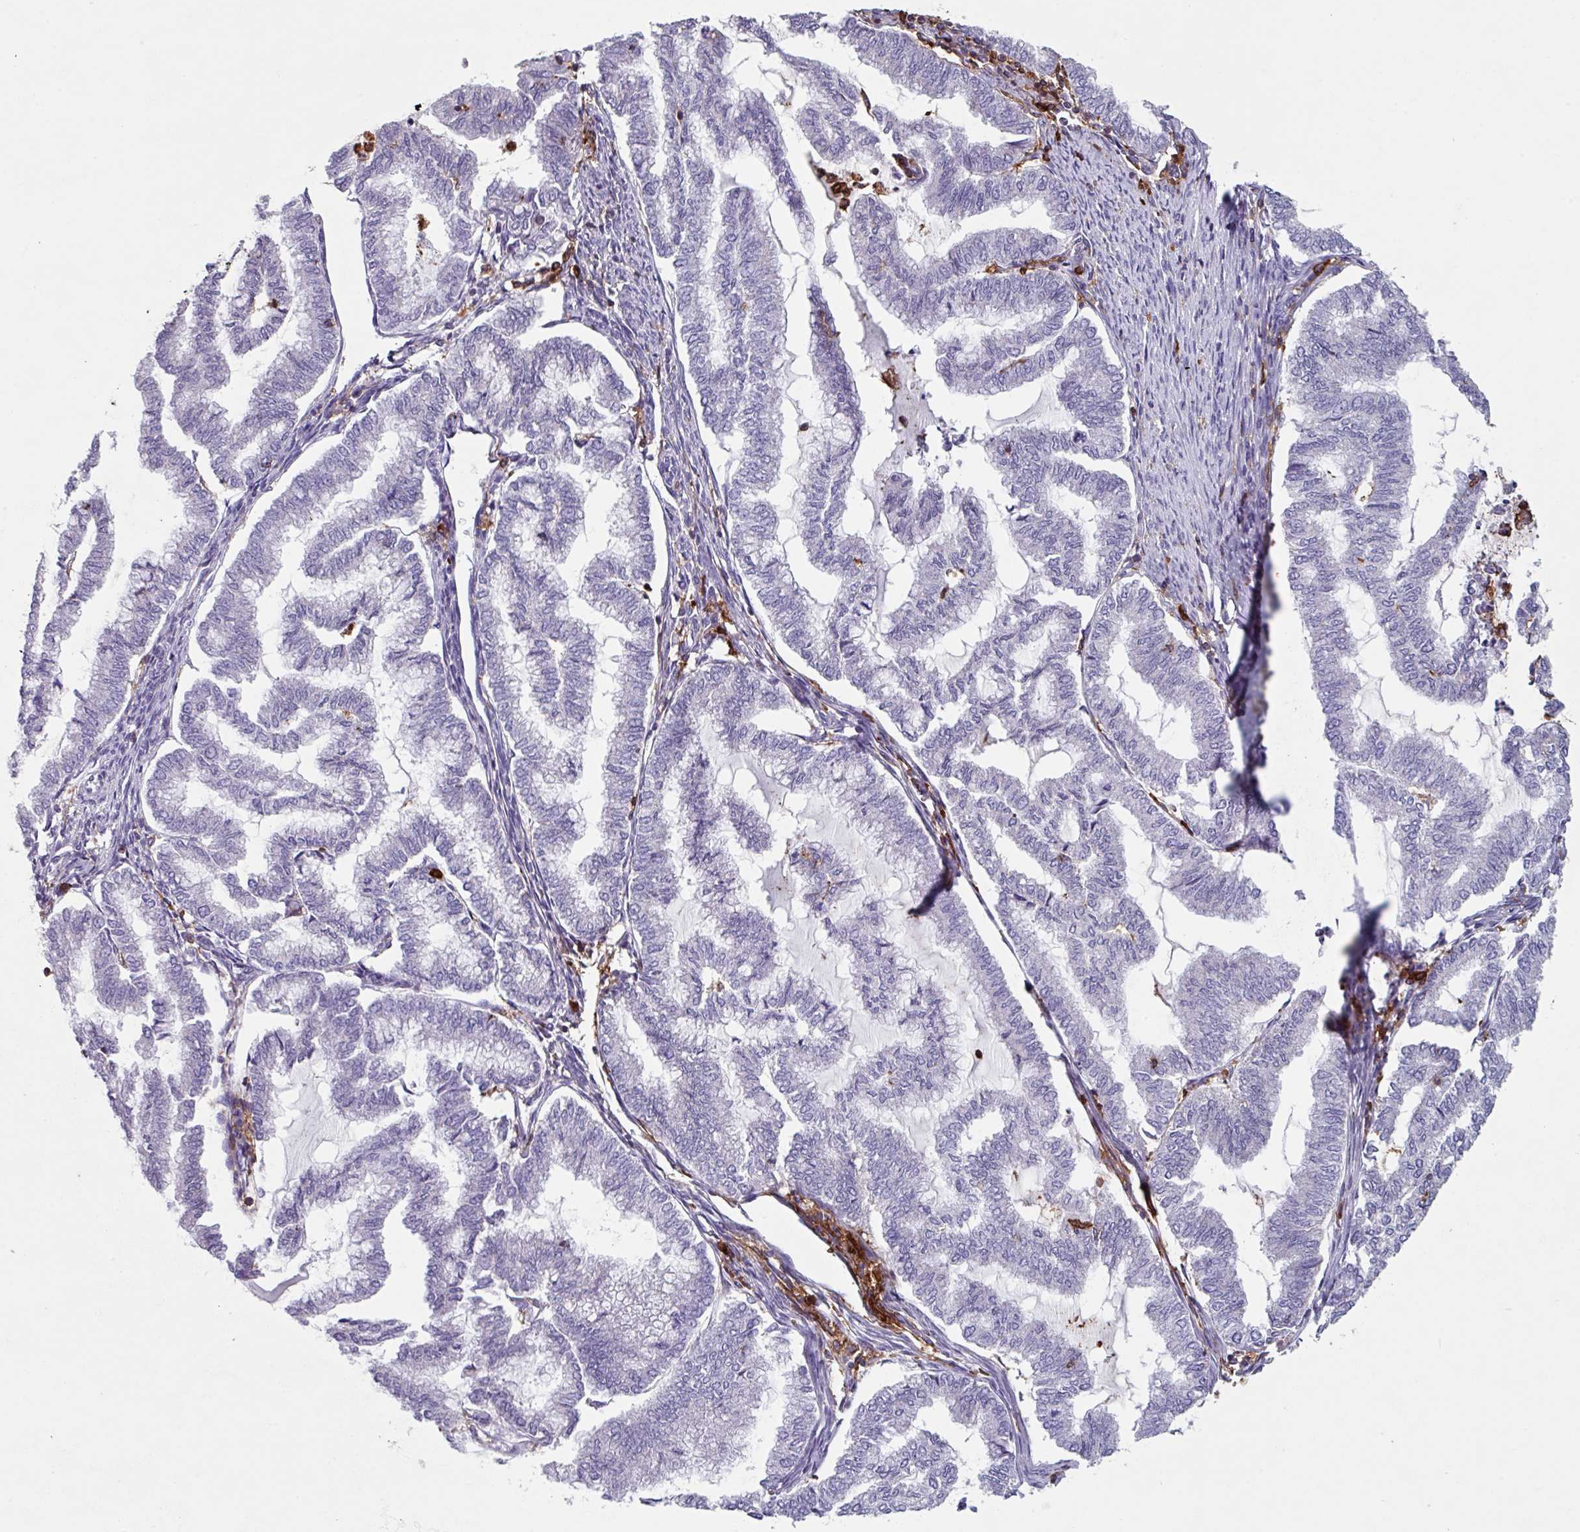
{"staining": {"intensity": "negative", "quantity": "none", "location": "none"}, "tissue": "endometrial cancer", "cell_type": "Tumor cells", "image_type": "cancer", "snomed": [{"axis": "morphology", "description": "Adenocarcinoma, NOS"}, {"axis": "topography", "description": "Endometrium"}], "caption": "This is an IHC image of endometrial cancer (adenocarcinoma). There is no positivity in tumor cells.", "gene": "EXOSC5", "patient": {"sex": "female", "age": 79}}